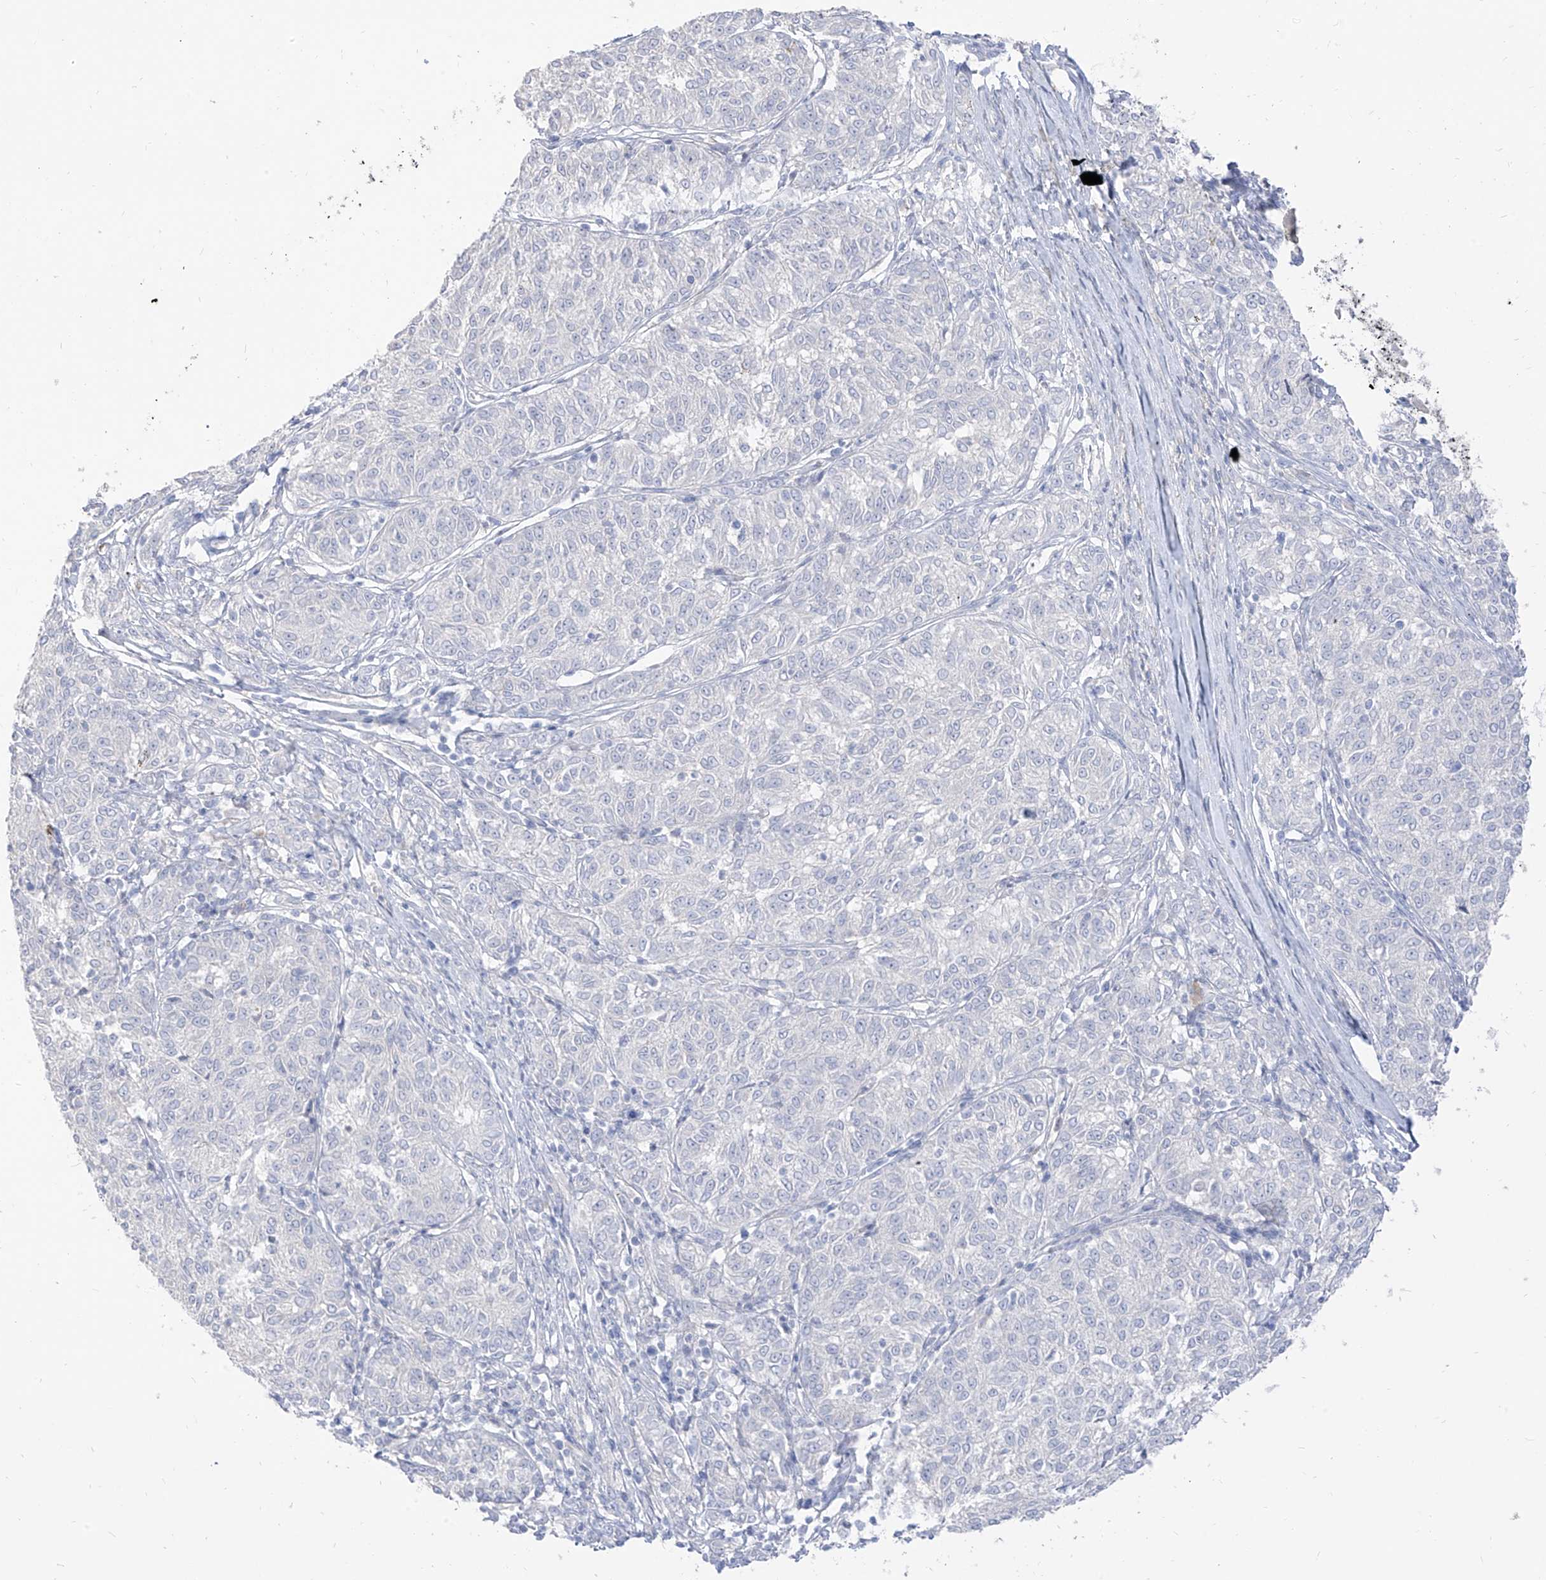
{"staining": {"intensity": "negative", "quantity": "none", "location": "none"}, "tissue": "melanoma", "cell_type": "Tumor cells", "image_type": "cancer", "snomed": [{"axis": "morphology", "description": "Malignant melanoma, NOS"}, {"axis": "topography", "description": "Skin"}], "caption": "Histopathology image shows no protein expression in tumor cells of melanoma tissue.", "gene": "ARHGEF40", "patient": {"sex": "female", "age": 72}}